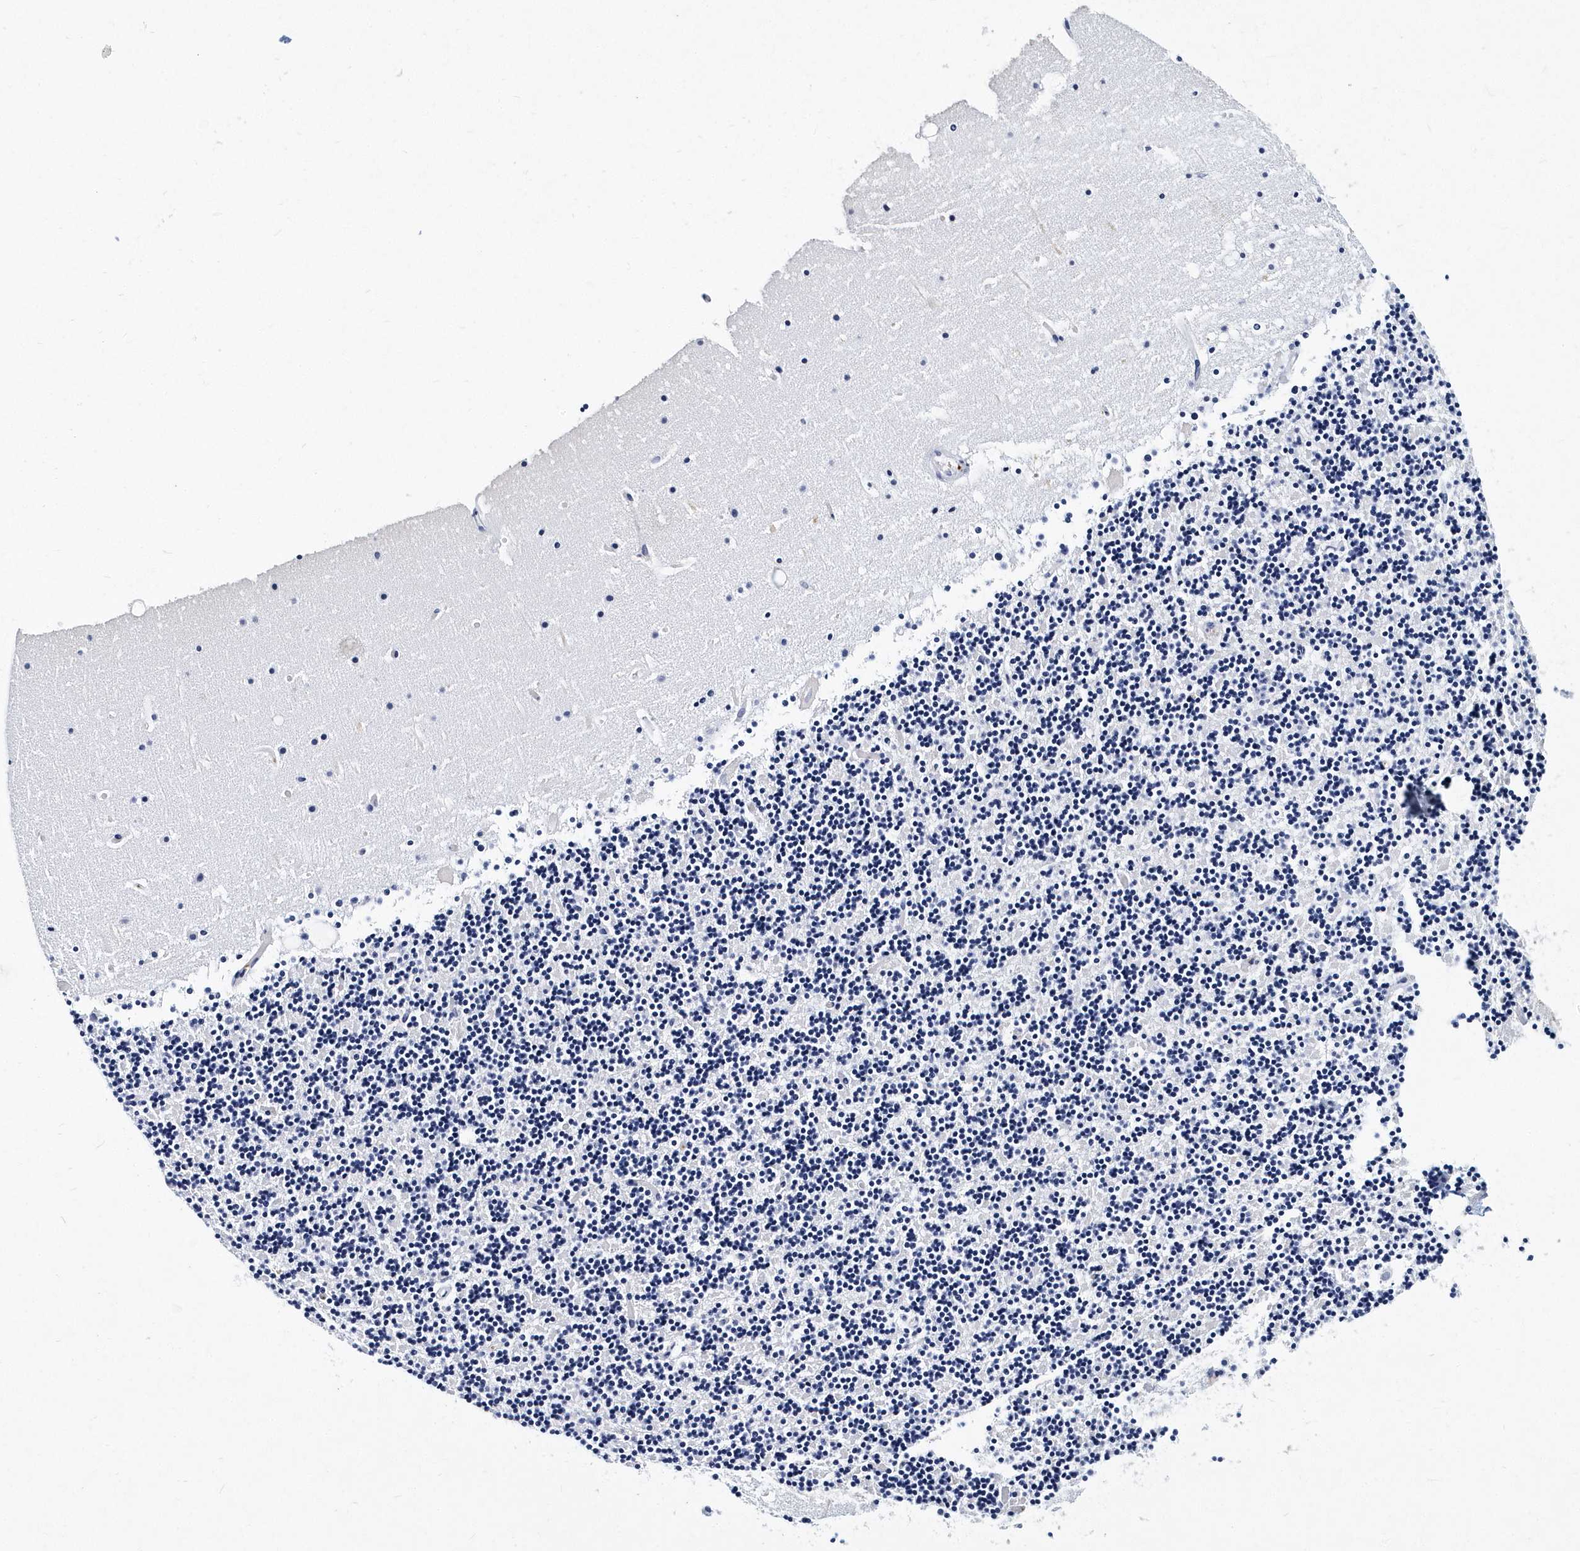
{"staining": {"intensity": "negative", "quantity": "none", "location": "none"}, "tissue": "cerebellum", "cell_type": "Cells in granular layer", "image_type": "normal", "snomed": [{"axis": "morphology", "description": "Normal tissue, NOS"}, {"axis": "topography", "description": "Cerebellum"}], "caption": "A high-resolution histopathology image shows immunohistochemistry staining of benign cerebellum, which demonstrates no significant staining in cells in granular layer.", "gene": "ITGA2B", "patient": {"sex": "male", "age": 57}}